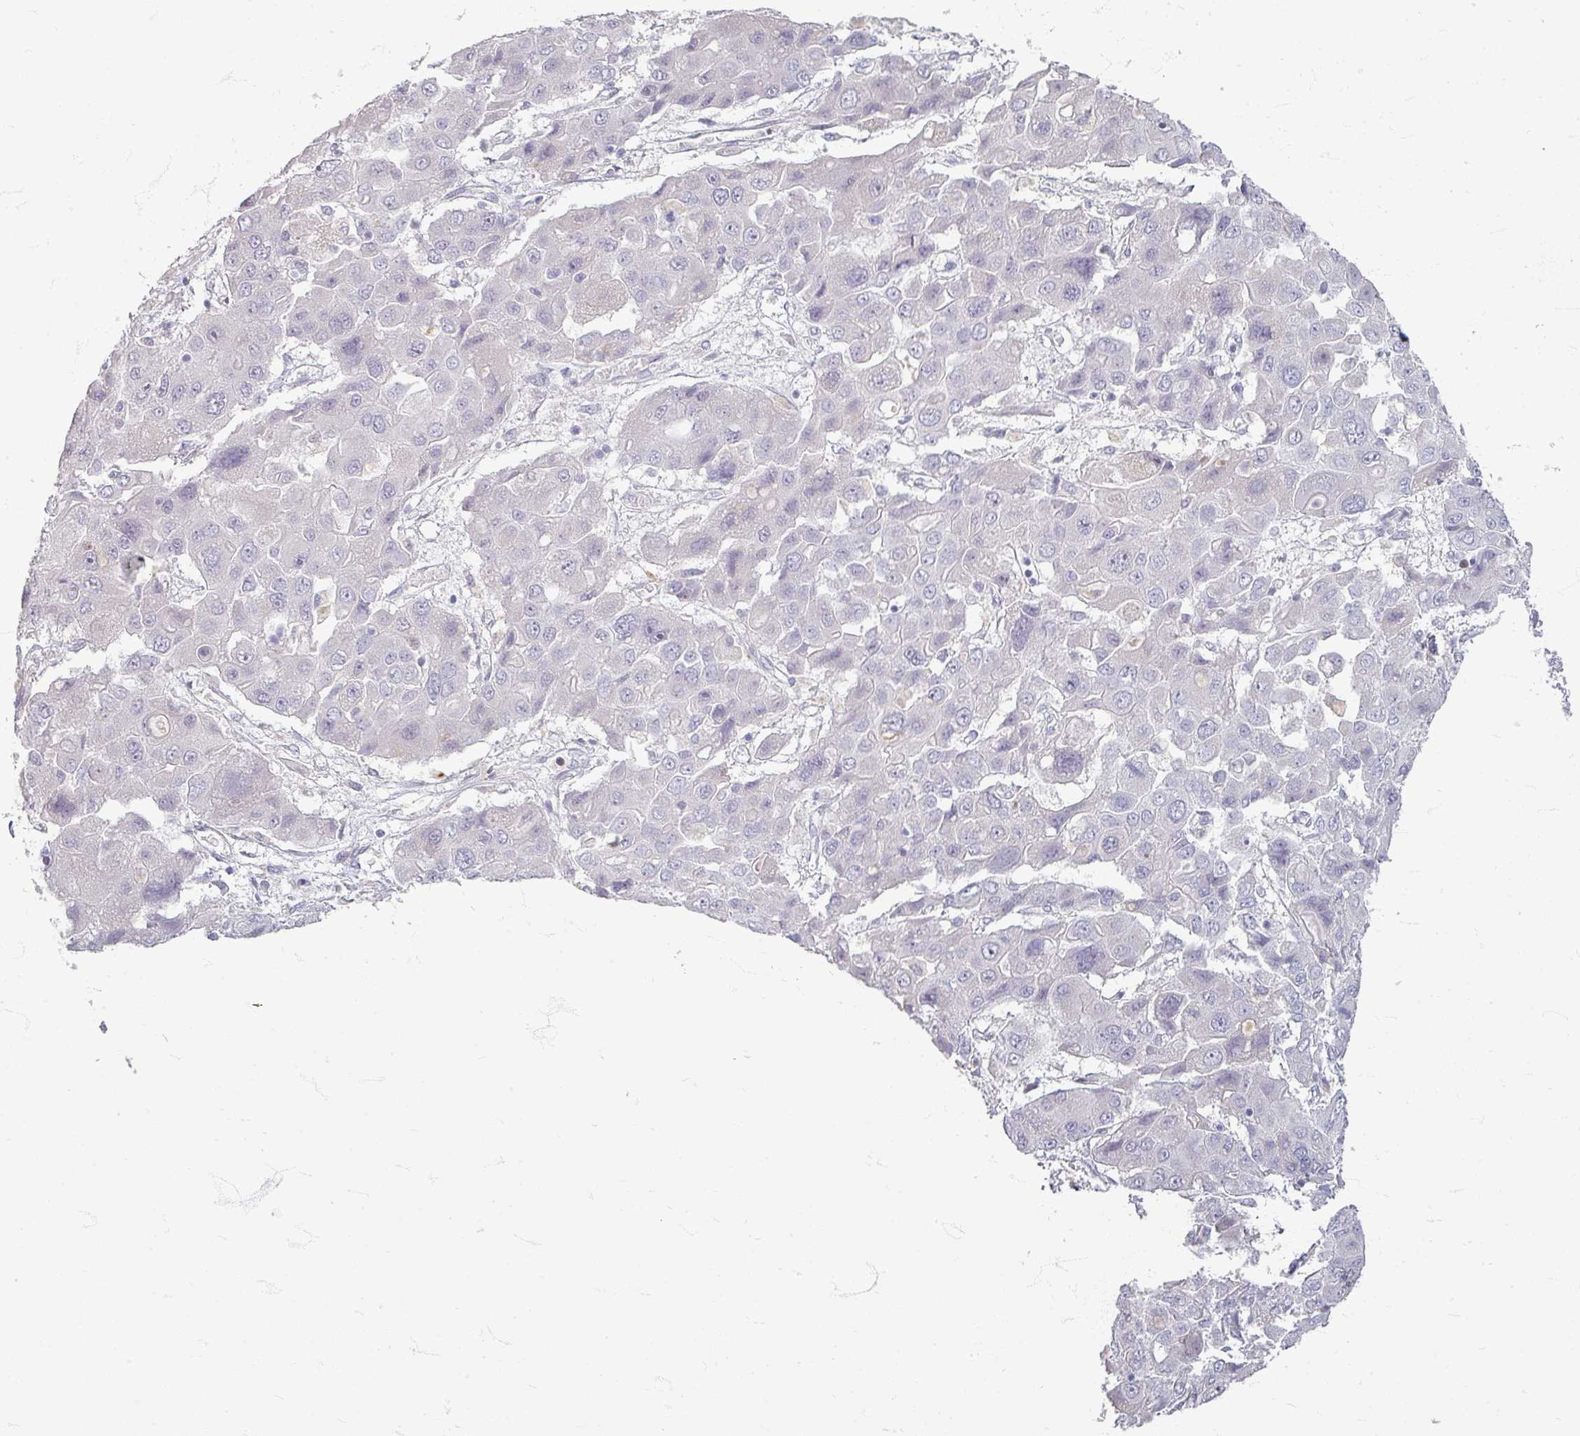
{"staining": {"intensity": "negative", "quantity": "none", "location": "none"}, "tissue": "liver cancer", "cell_type": "Tumor cells", "image_type": "cancer", "snomed": [{"axis": "morphology", "description": "Cholangiocarcinoma"}, {"axis": "topography", "description": "Liver"}], "caption": "Photomicrograph shows no protein staining in tumor cells of liver cholangiocarcinoma tissue.", "gene": "ZNF878", "patient": {"sex": "male", "age": 67}}